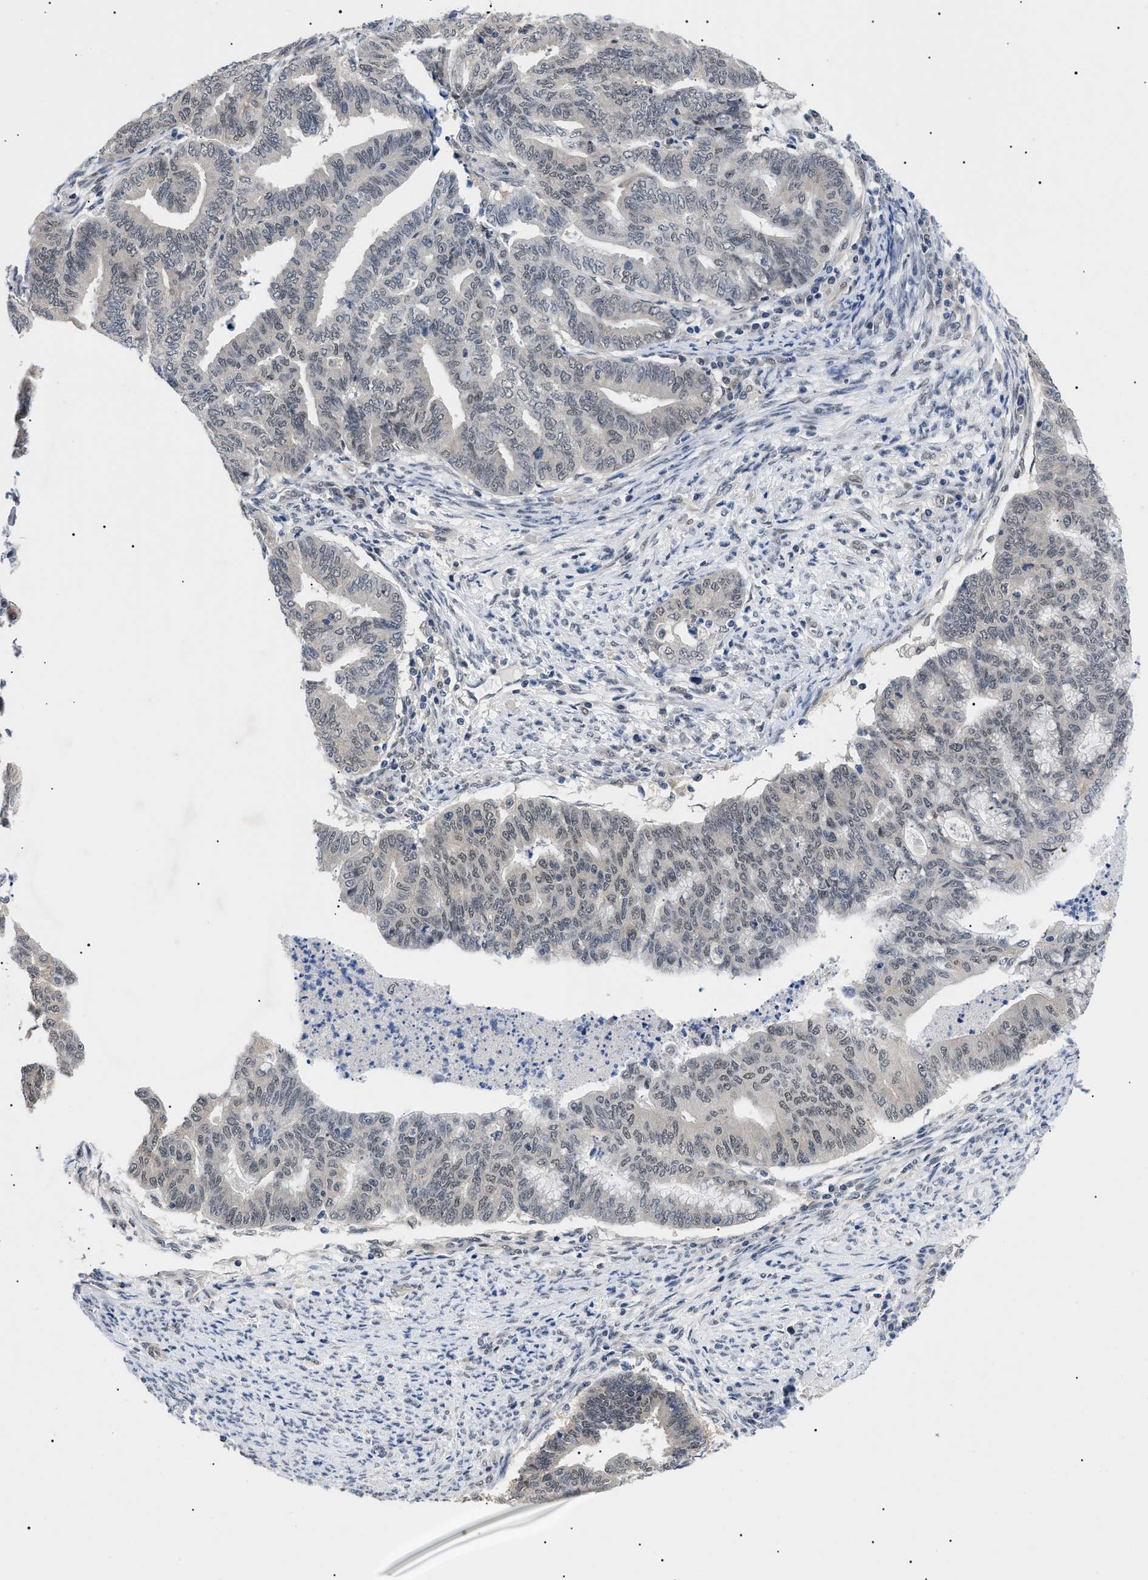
{"staining": {"intensity": "weak", "quantity": ">75%", "location": "nuclear"}, "tissue": "endometrial cancer", "cell_type": "Tumor cells", "image_type": "cancer", "snomed": [{"axis": "morphology", "description": "Adenocarcinoma, NOS"}, {"axis": "topography", "description": "Endometrium"}], "caption": "Endometrial cancer stained with a brown dye displays weak nuclear positive expression in about >75% of tumor cells.", "gene": "GARRE1", "patient": {"sex": "female", "age": 79}}